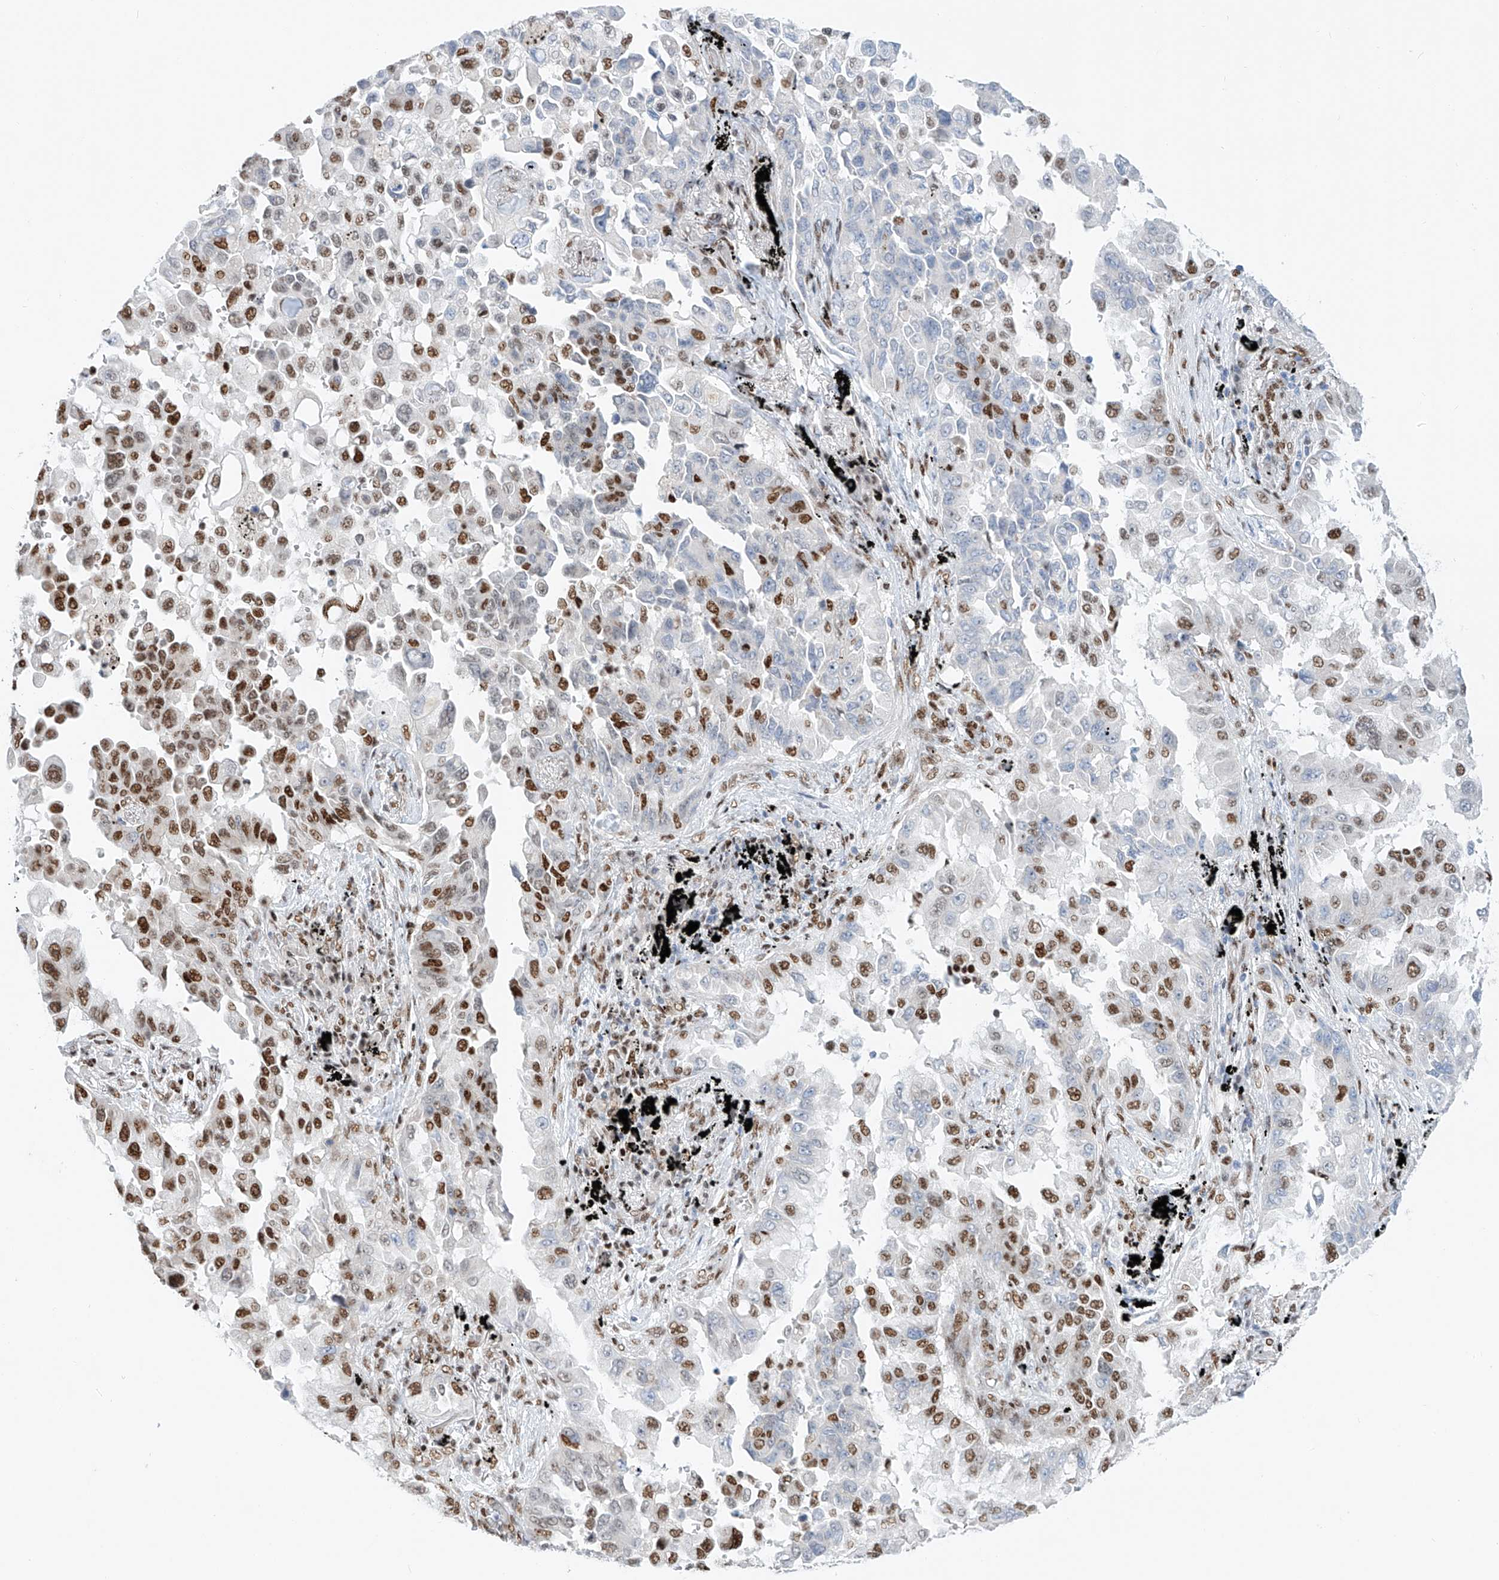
{"staining": {"intensity": "moderate", "quantity": "25%-75%", "location": "nuclear"}, "tissue": "lung cancer", "cell_type": "Tumor cells", "image_type": "cancer", "snomed": [{"axis": "morphology", "description": "Adenocarcinoma, NOS"}, {"axis": "topography", "description": "Lung"}], "caption": "Protein staining of lung cancer tissue reveals moderate nuclear positivity in approximately 25%-75% of tumor cells.", "gene": "TAF4", "patient": {"sex": "female", "age": 67}}